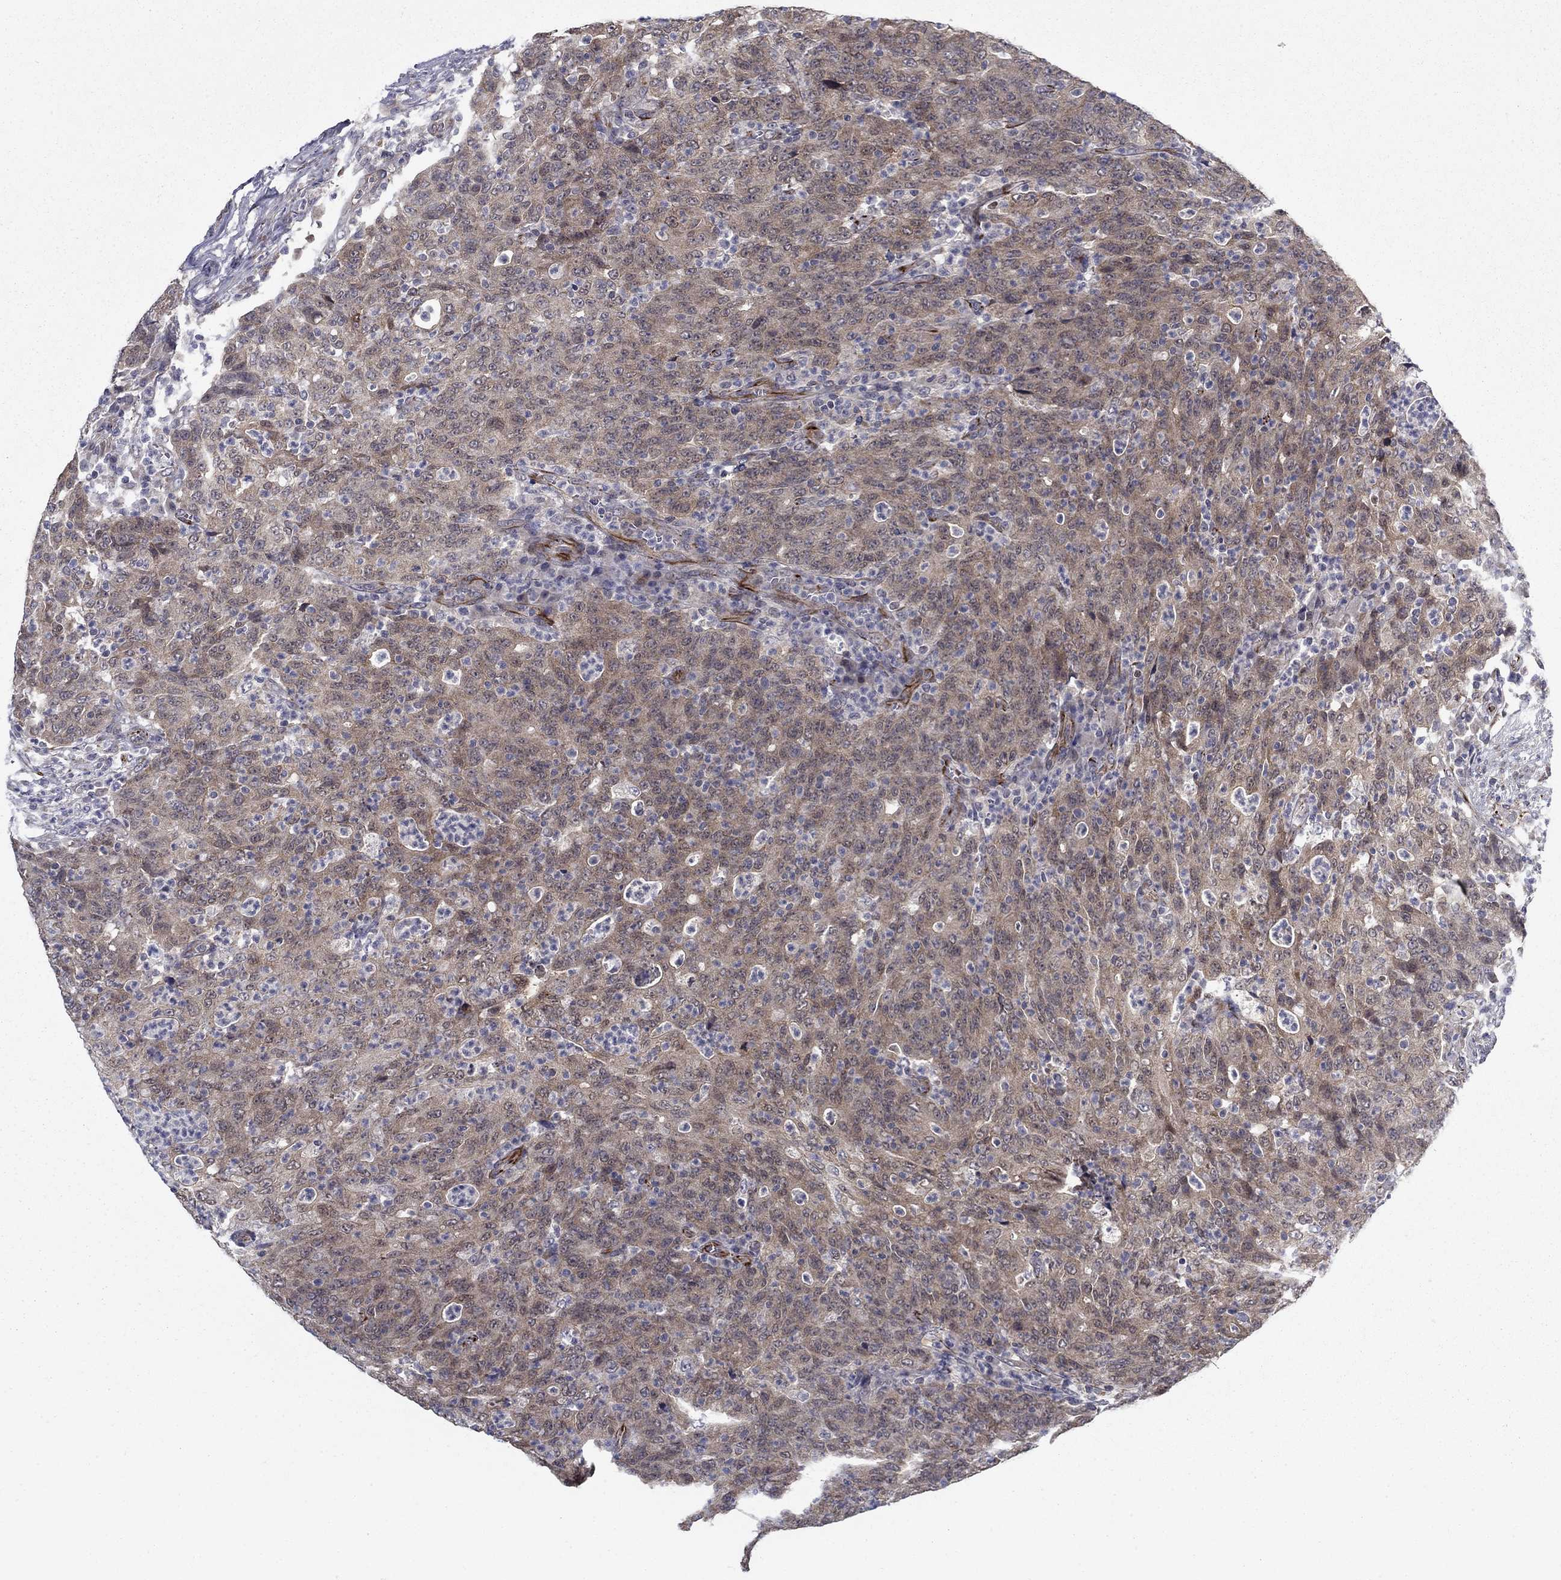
{"staining": {"intensity": "weak", "quantity": ">75%", "location": "cytoplasmic/membranous"}, "tissue": "colorectal cancer", "cell_type": "Tumor cells", "image_type": "cancer", "snomed": [{"axis": "morphology", "description": "Adenocarcinoma, NOS"}, {"axis": "topography", "description": "Colon"}], "caption": "A brown stain highlights weak cytoplasmic/membranous staining of a protein in colorectal cancer (adenocarcinoma) tumor cells.", "gene": "LACTB2", "patient": {"sex": "male", "age": 70}}